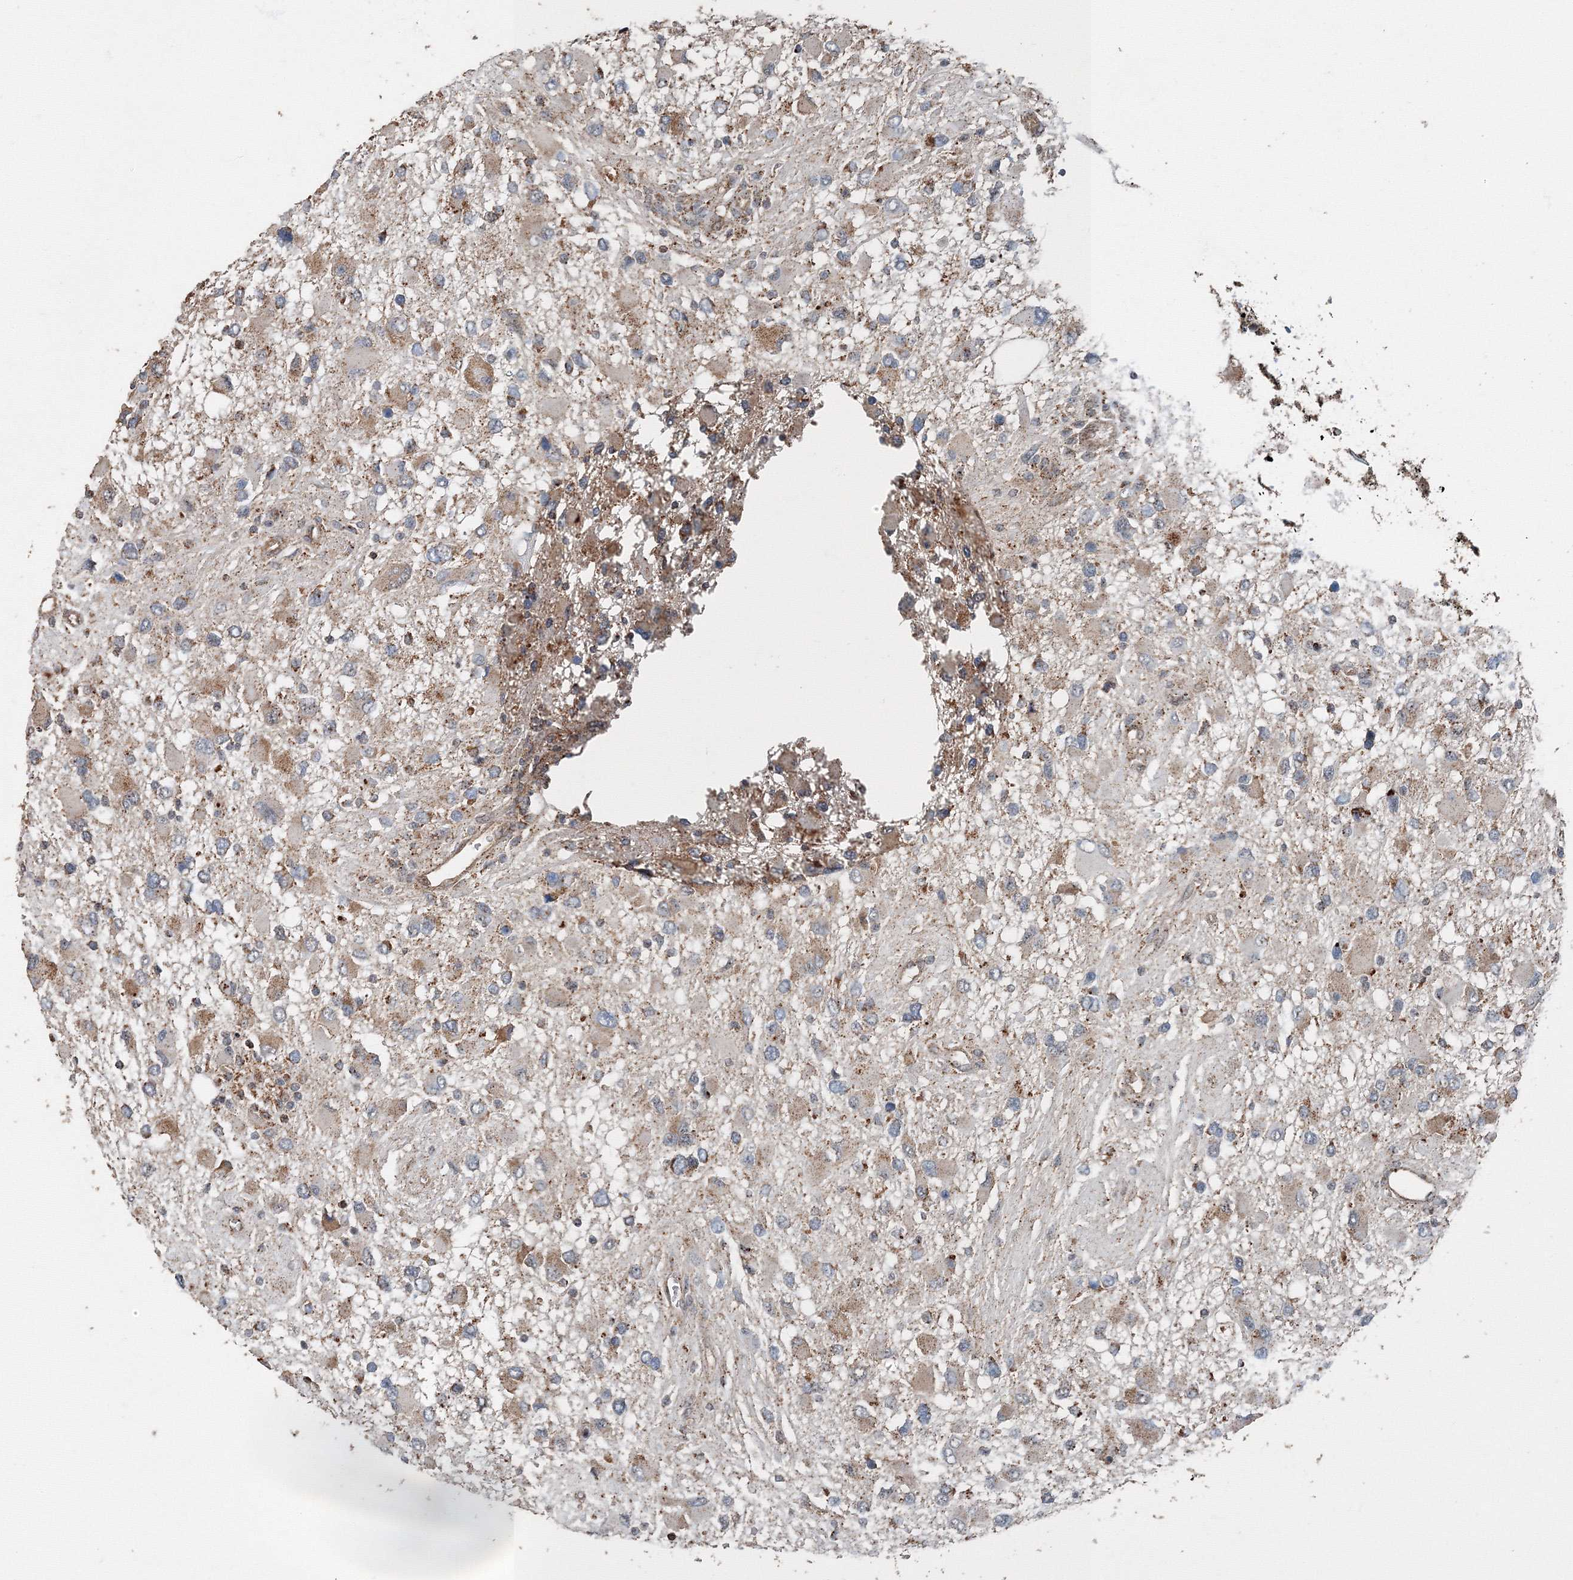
{"staining": {"intensity": "moderate", "quantity": "<25%", "location": "cytoplasmic/membranous"}, "tissue": "glioma", "cell_type": "Tumor cells", "image_type": "cancer", "snomed": [{"axis": "morphology", "description": "Glioma, malignant, High grade"}, {"axis": "topography", "description": "Brain"}], "caption": "Immunohistochemical staining of human glioma demonstrates moderate cytoplasmic/membranous protein expression in about <25% of tumor cells.", "gene": "AASDH", "patient": {"sex": "male", "age": 53}}